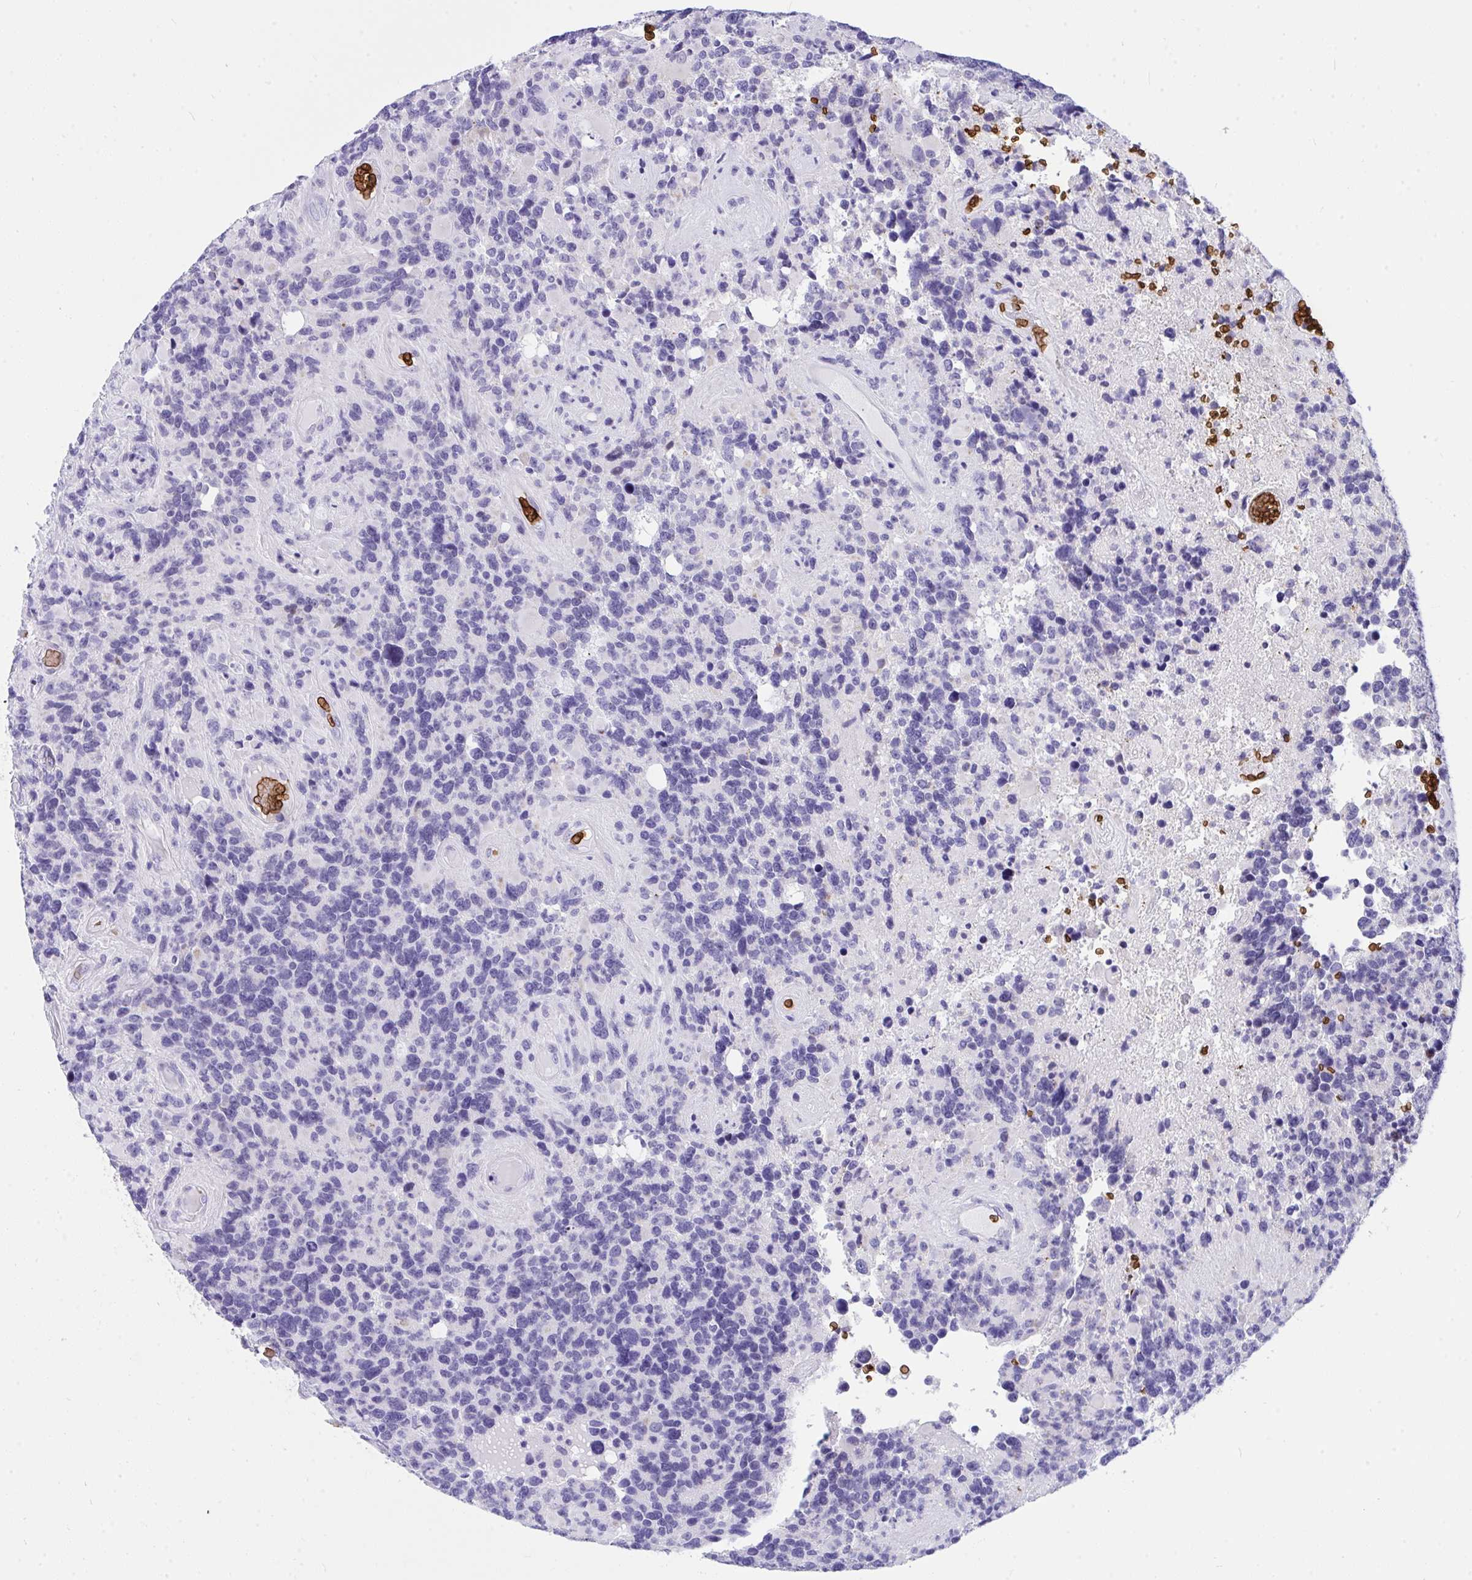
{"staining": {"intensity": "negative", "quantity": "none", "location": "none"}, "tissue": "glioma", "cell_type": "Tumor cells", "image_type": "cancer", "snomed": [{"axis": "morphology", "description": "Glioma, malignant, High grade"}, {"axis": "topography", "description": "Brain"}], "caption": "Immunohistochemistry (IHC) of high-grade glioma (malignant) reveals no staining in tumor cells. (DAB immunohistochemistry (IHC) with hematoxylin counter stain).", "gene": "ANK1", "patient": {"sex": "female", "age": 40}}